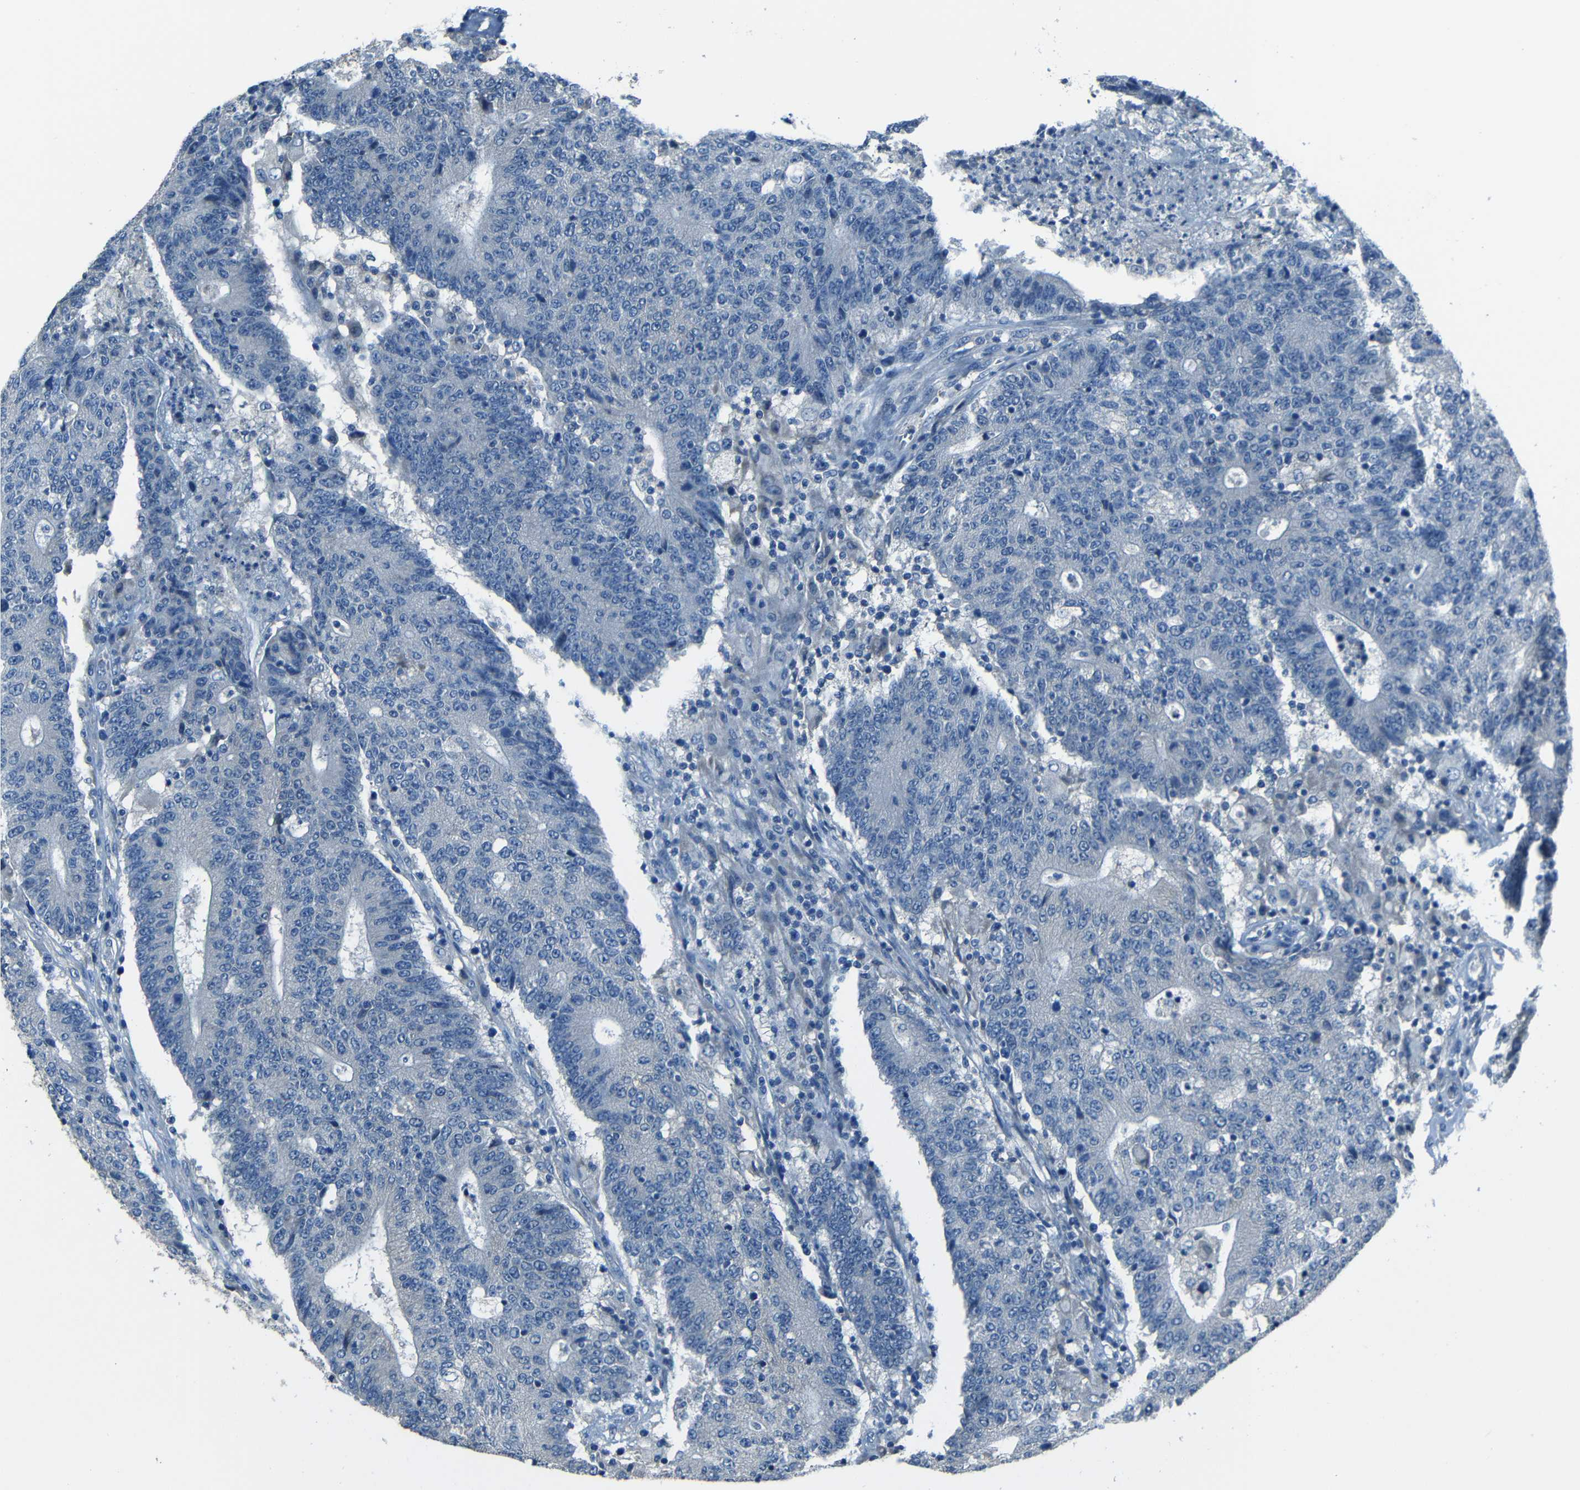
{"staining": {"intensity": "negative", "quantity": "none", "location": "none"}, "tissue": "colorectal cancer", "cell_type": "Tumor cells", "image_type": "cancer", "snomed": [{"axis": "morphology", "description": "Normal tissue, NOS"}, {"axis": "morphology", "description": "Adenocarcinoma, NOS"}, {"axis": "topography", "description": "Colon"}], "caption": "Colorectal cancer was stained to show a protein in brown. There is no significant staining in tumor cells.", "gene": "SLA", "patient": {"sex": "female", "age": 75}}